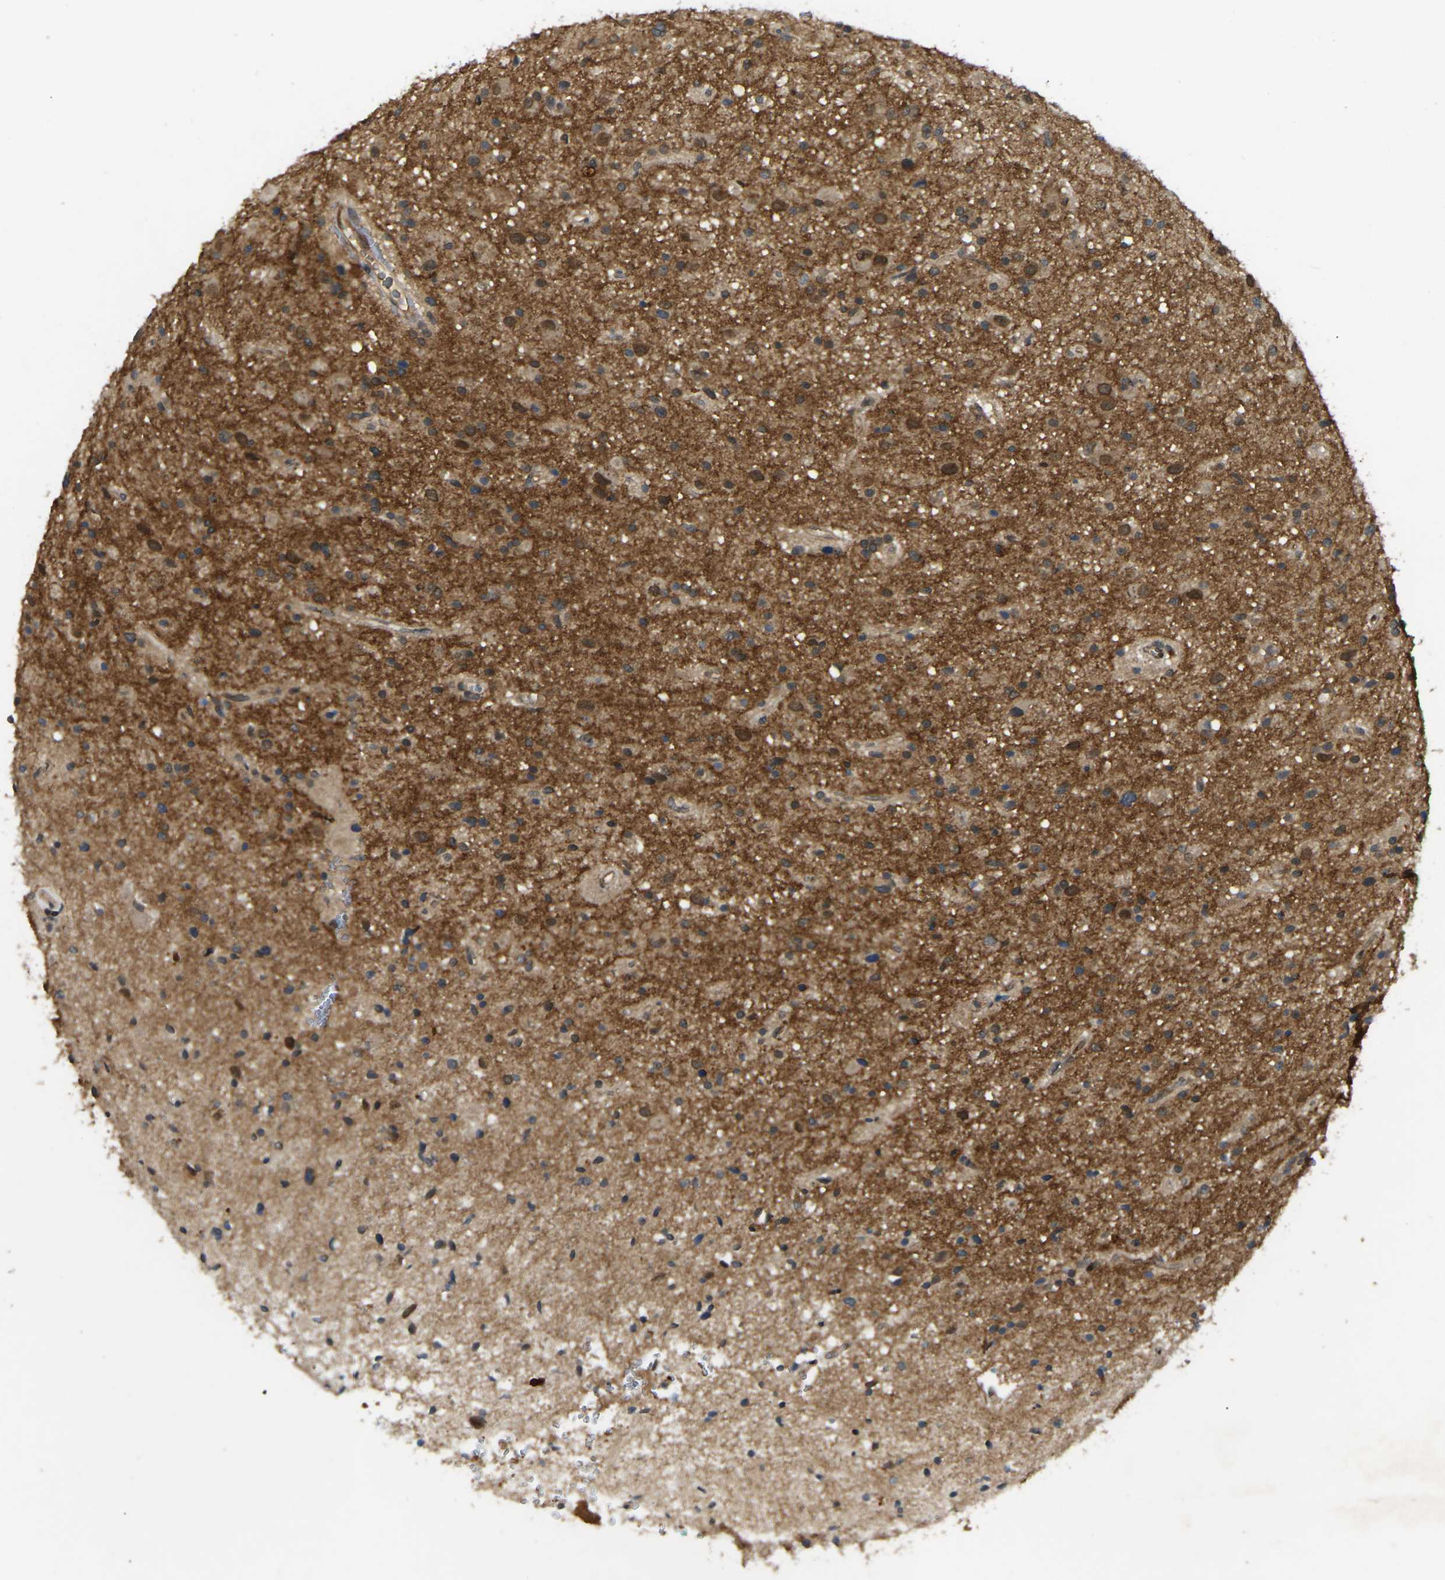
{"staining": {"intensity": "moderate", "quantity": ">75%", "location": "cytoplasmic/membranous,nuclear"}, "tissue": "glioma", "cell_type": "Tumor cells", "image_type": "cancer", "snomed": [{"axis": "morphology", "description": "Glioma, malignant, High grade"}, {"axis": "topography", "description": "Brain"}], "caption": "Immunohistochemical staining of human glioma exhibits medium levels of moderate cytoplasmic/membranous and nuclear protein positivity in about >75% of tumor cells.", "gene": "KIAA1549", "patient": {"sex": "male", "age": 33}}